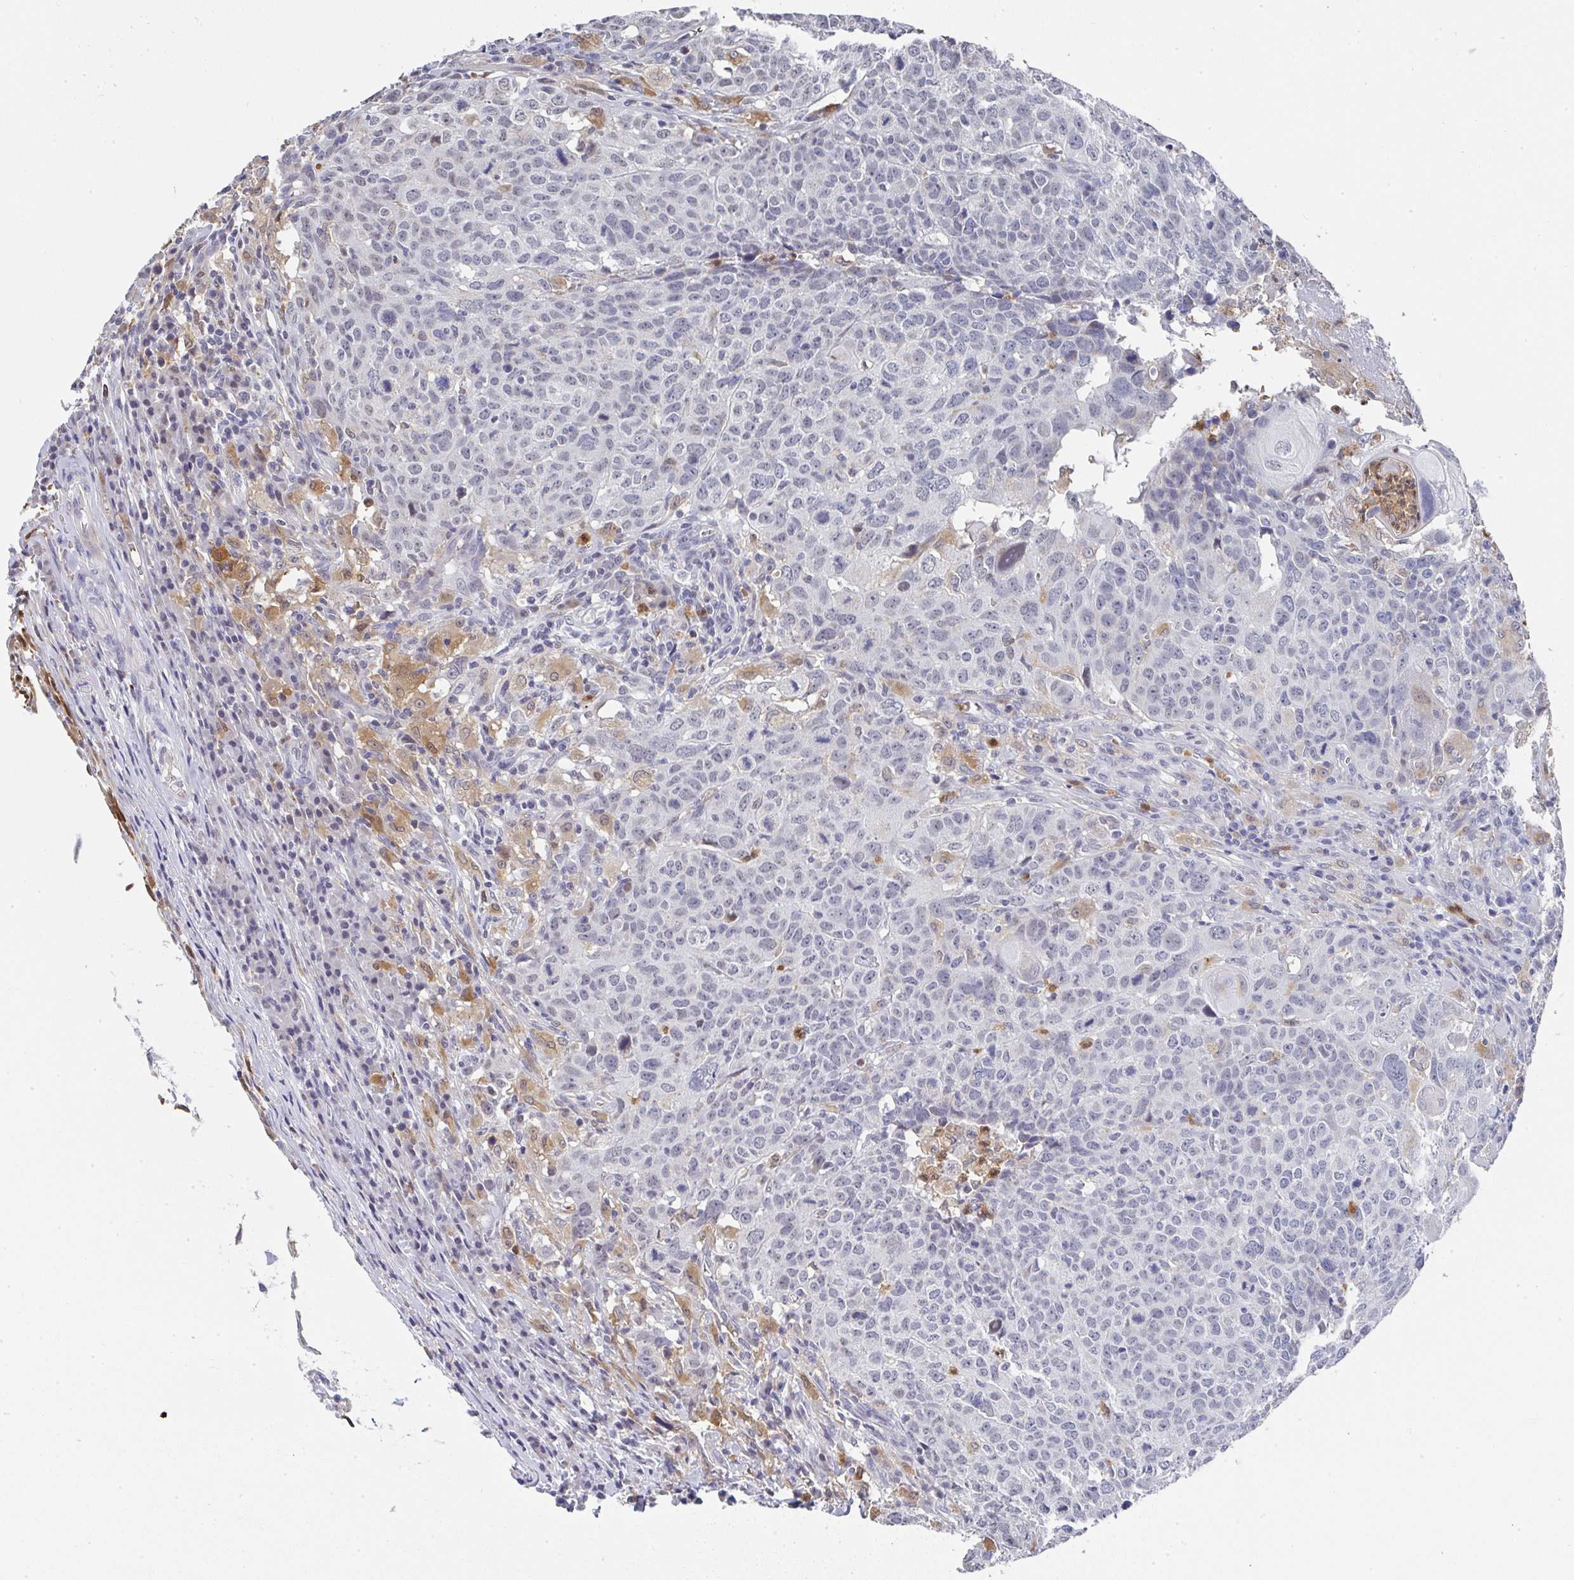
{"staining": {"intensity": "negative", "quantity": "none", "location": "none"}, "tissue": "head and neck cancer", "cell_type": "Tumor cells", "image_type": "cancer", "snomed": [{"axis": "morphology", "description": "Normal tissue, NOS"}, {"axis": "morphology", "description": "Squamous cell carcinoma, NOS"}, {"axis": "topography", "description": "Skeletal muscle"}, {"axis": "topography", "description": "Vascular tissue"}, {"axis": "topography", "description": "Peripheral nerve tissue"}, {"axis": "topography", "description": "Head-Neck"}], "caption": "High power microscopy image of an immunohistochemistry photomicrograph of head and neck cancer (squamous cell carcinoma), revealing no significant staining in tumor cells.", "gene": "NCF1", "patient": {"sex": "male", "age": 66}}